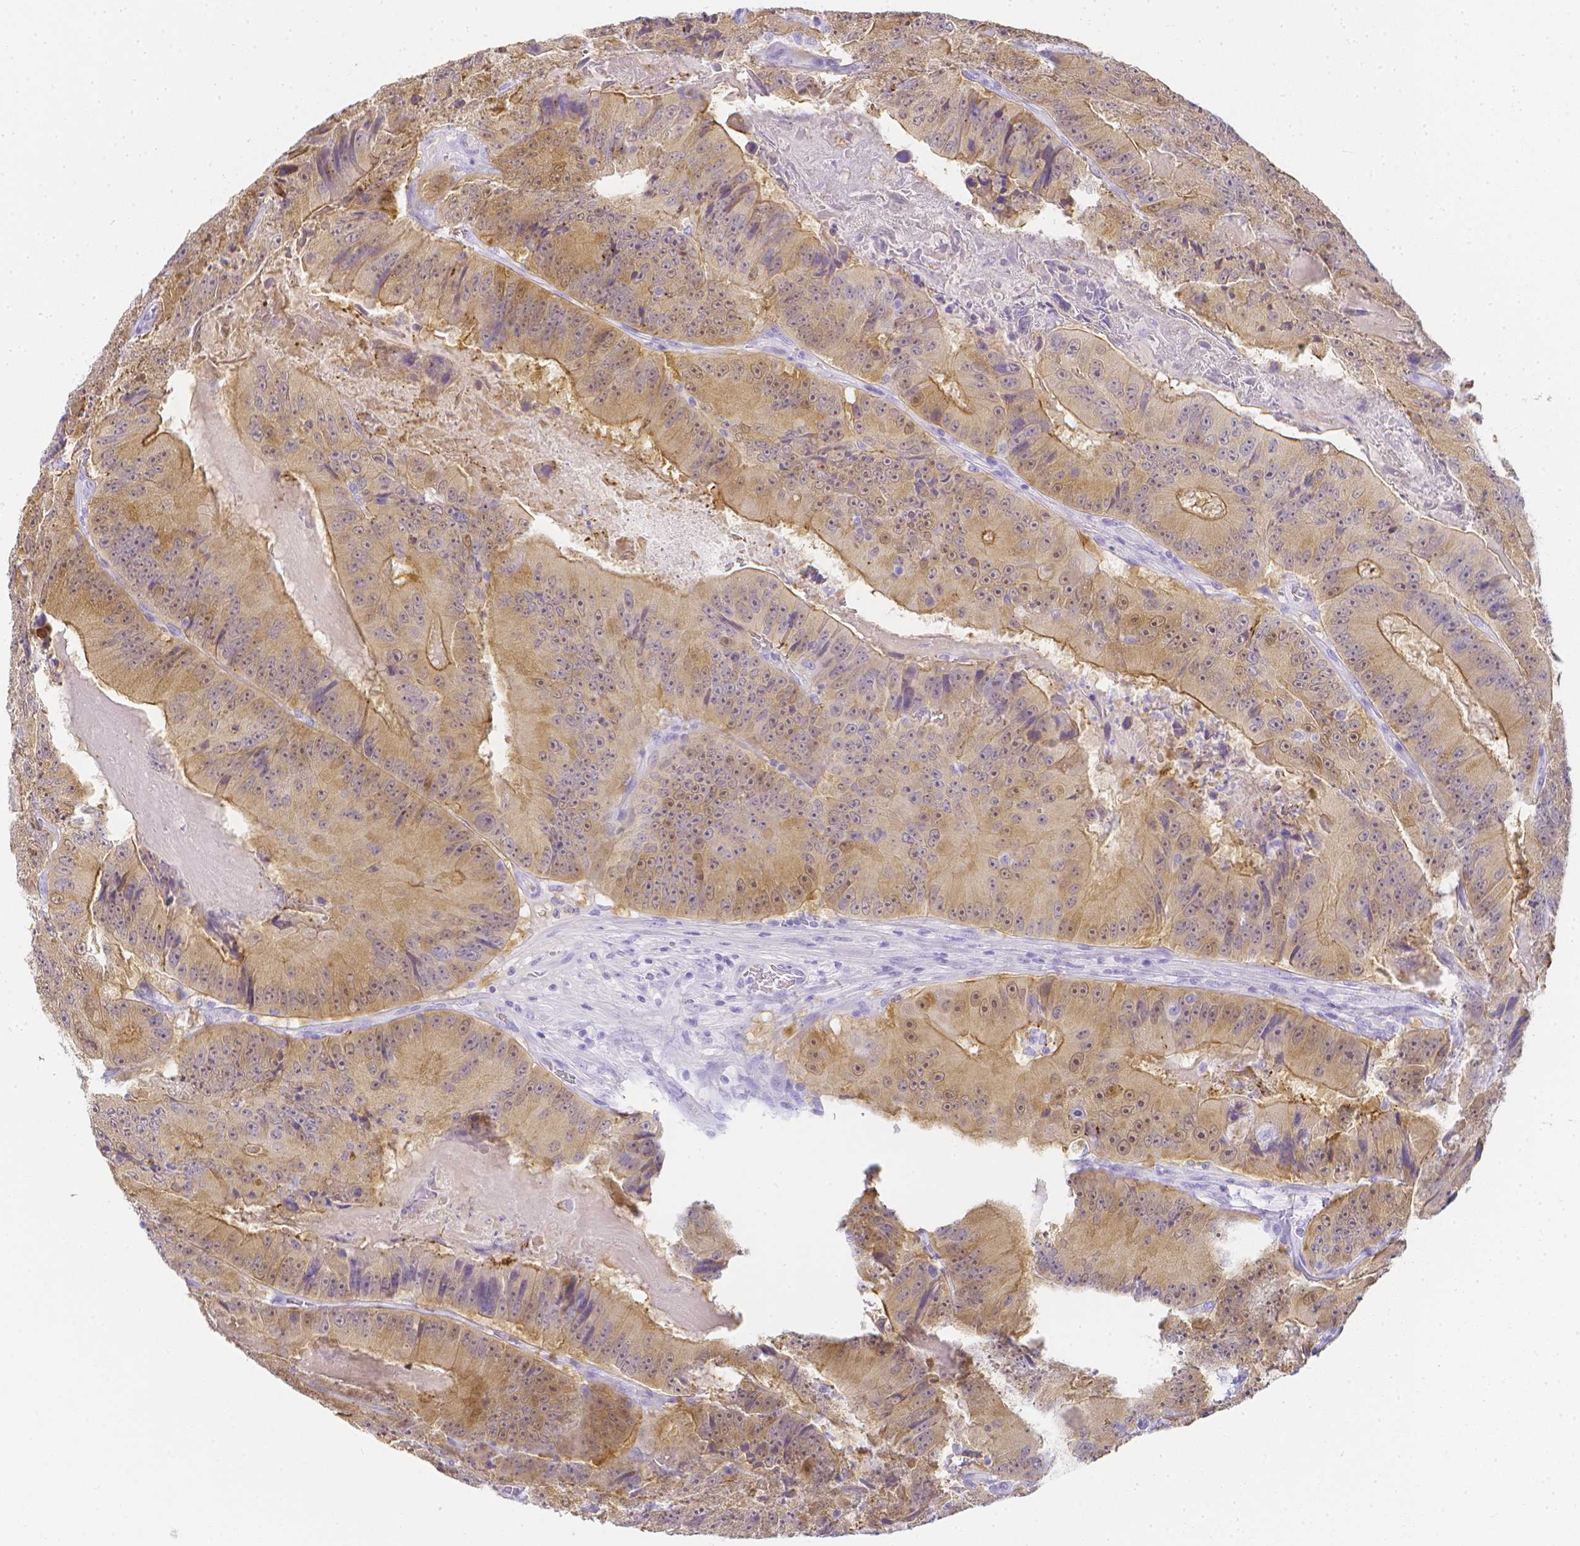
{"staining": {"intensity": "moderate", "quantity": "25%-75%", "location": "cytoplasmic/membranous"}, "tissue": "colorectal cancer", "cell_type": "Tumor cells", "image_type": "cancer", "snomed": [{"axis": "morphology", "description": "Adenocarcinoma, NOS"}, {"axis": "topography", "description": "Colon"}], "caption": "Moderate cytoplasmic/membranous staining for a protein is seen in about 25%-75% of tumor cells of adenocarcinoma (colorectal) using immunohistochemistry.", "gene": "LGALS4", "patient": {"sex": "female", "age": 86}}